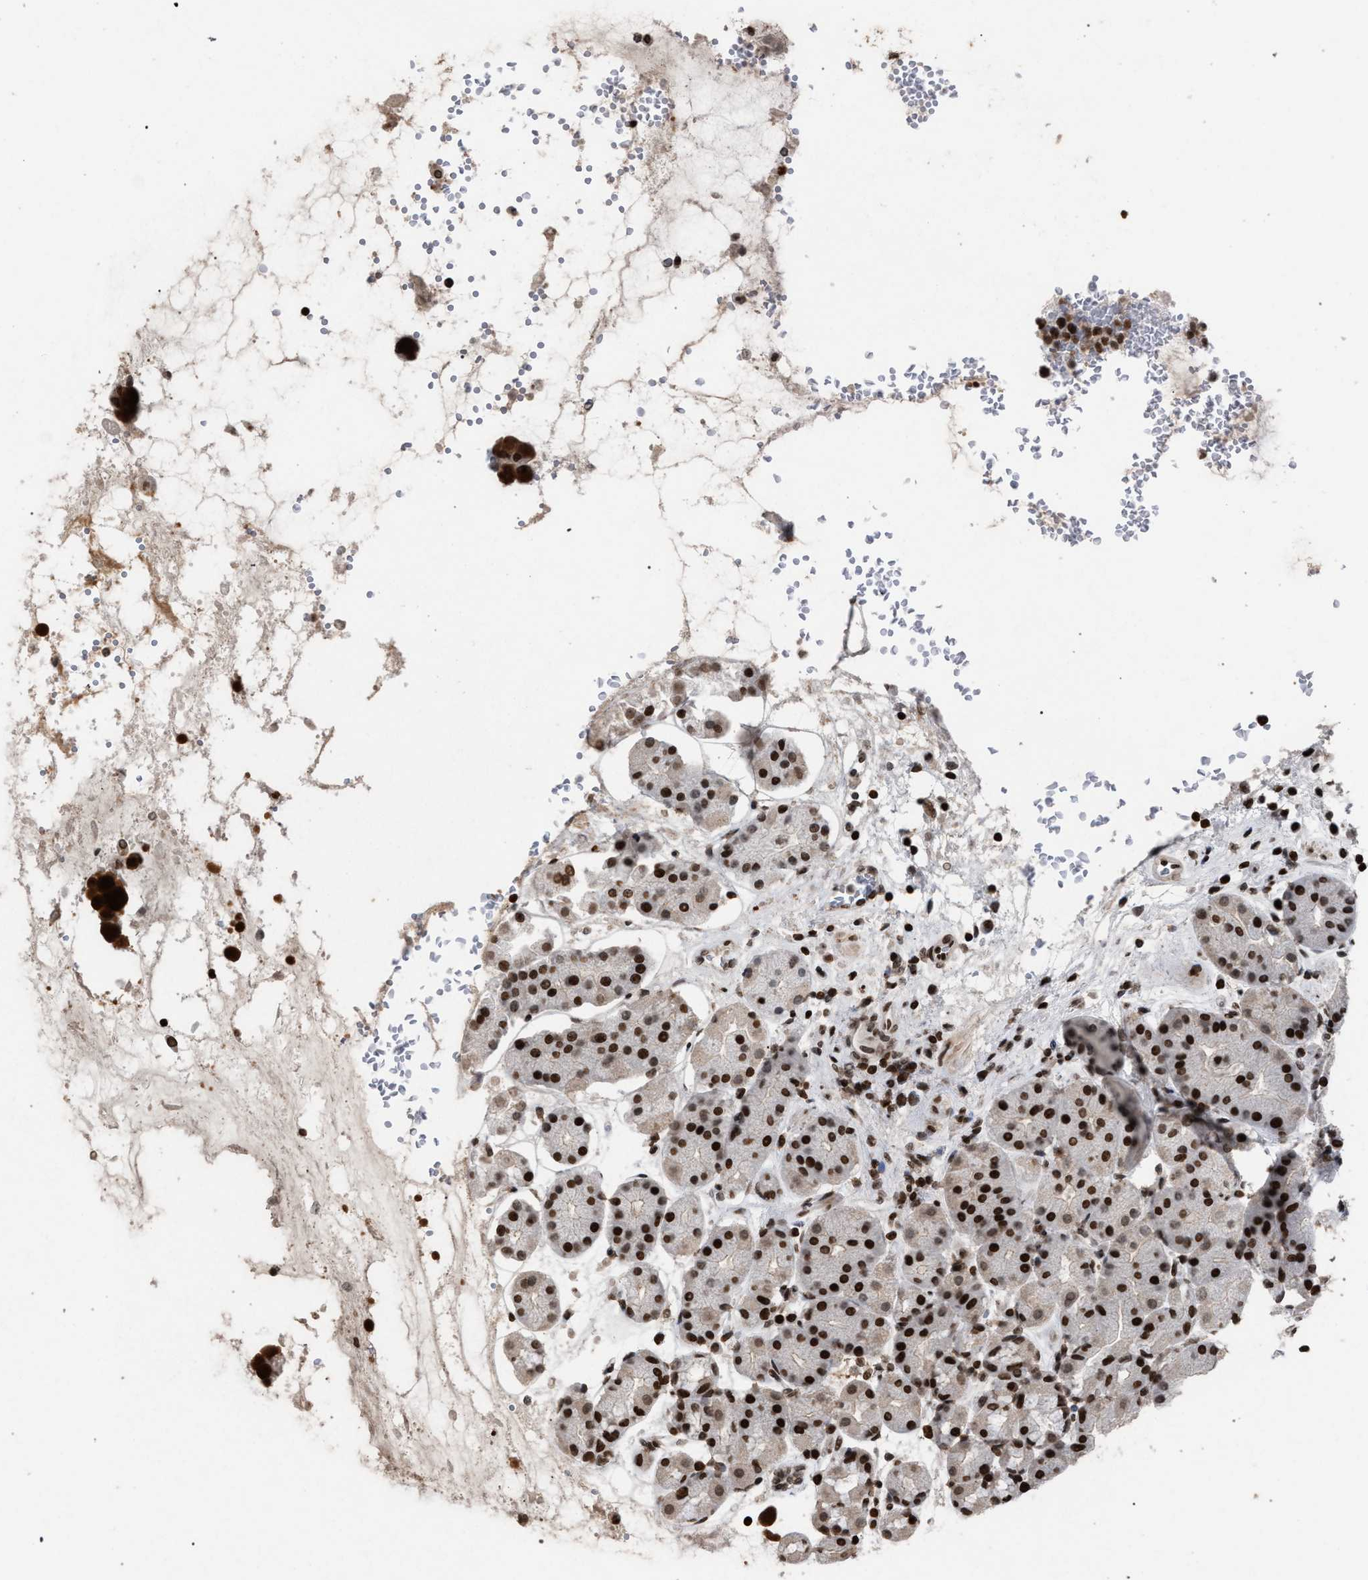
{"staining": {"intensity": "strong", "quantity": ">75%", "location": "cytoplasmic/membranous,nuclear"}, "tissue": "stomach", "cell_type": "Glandular cells", "image_type": "normal", "snomed": [{"axis": "morphology", "description": "Normal tissue, NOS"}, {"axis": "topography", "description": "Stomach"}, {"axis": "topography", "description": "Stomach, lower"}], "caption": "A high amount of strong cytoplasmic/membranous,nuclear expression is present in approximately >75% of glandular cells in unremarkable stomach.", "gene": "FOXD3", "patient": {"sex": "female", "age": 56}}